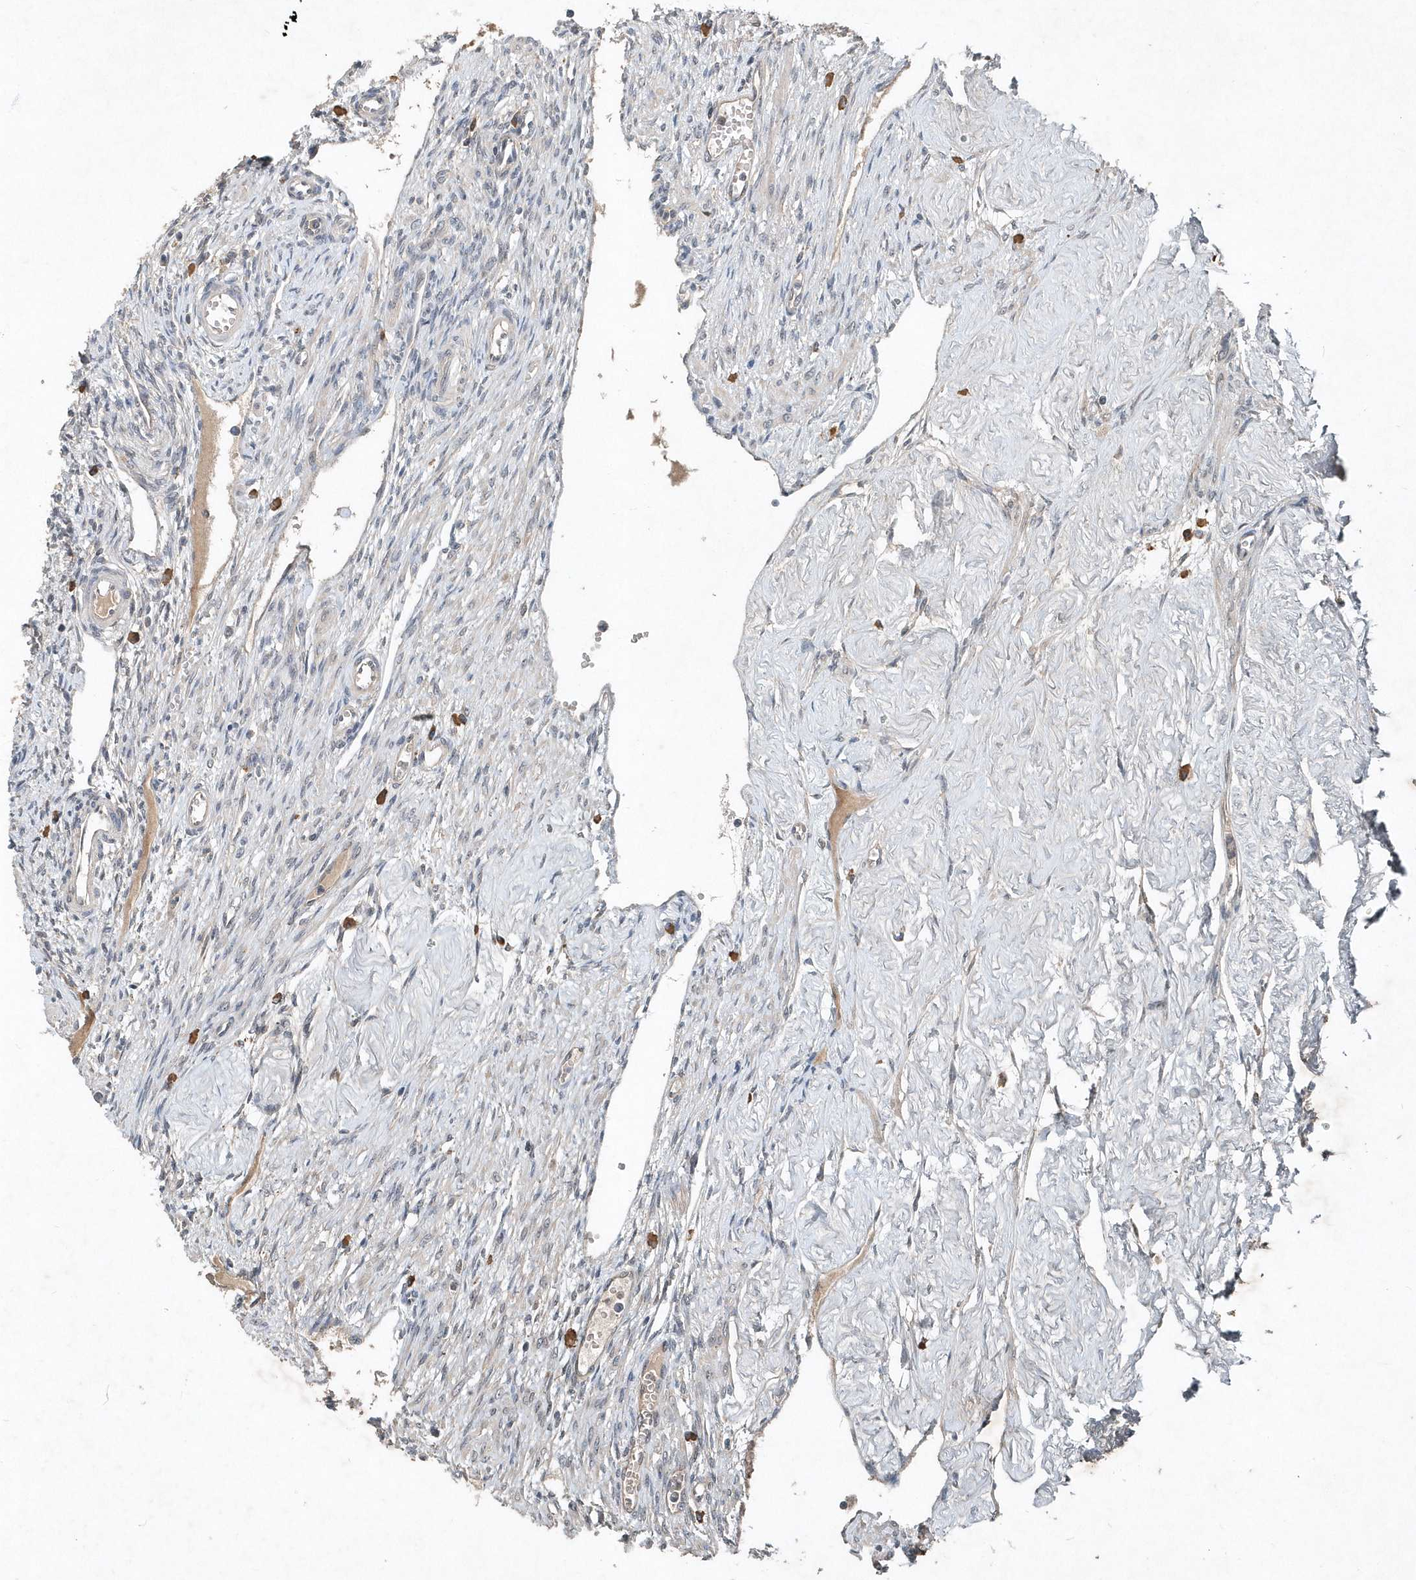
{"staining": {"intensity": "negative", "quantity": "none", "location": "none"}, "tissue": "ovary", "cell_type": "Ovarian stroma cells", "image_type": "normal", "snomed": [{"axis": "morphology", "description": "Normal tissue, NOS"}, {"axis": "morphology", "description": "Cyst, NOS"}, {"axis": "topography", "description": "Ovary"}], "caption": "An image of human ovary is negative for staining in ovarian stroma cells.", "gene": "SCFD2", "patient": {"sex": "female", "age": 33}}